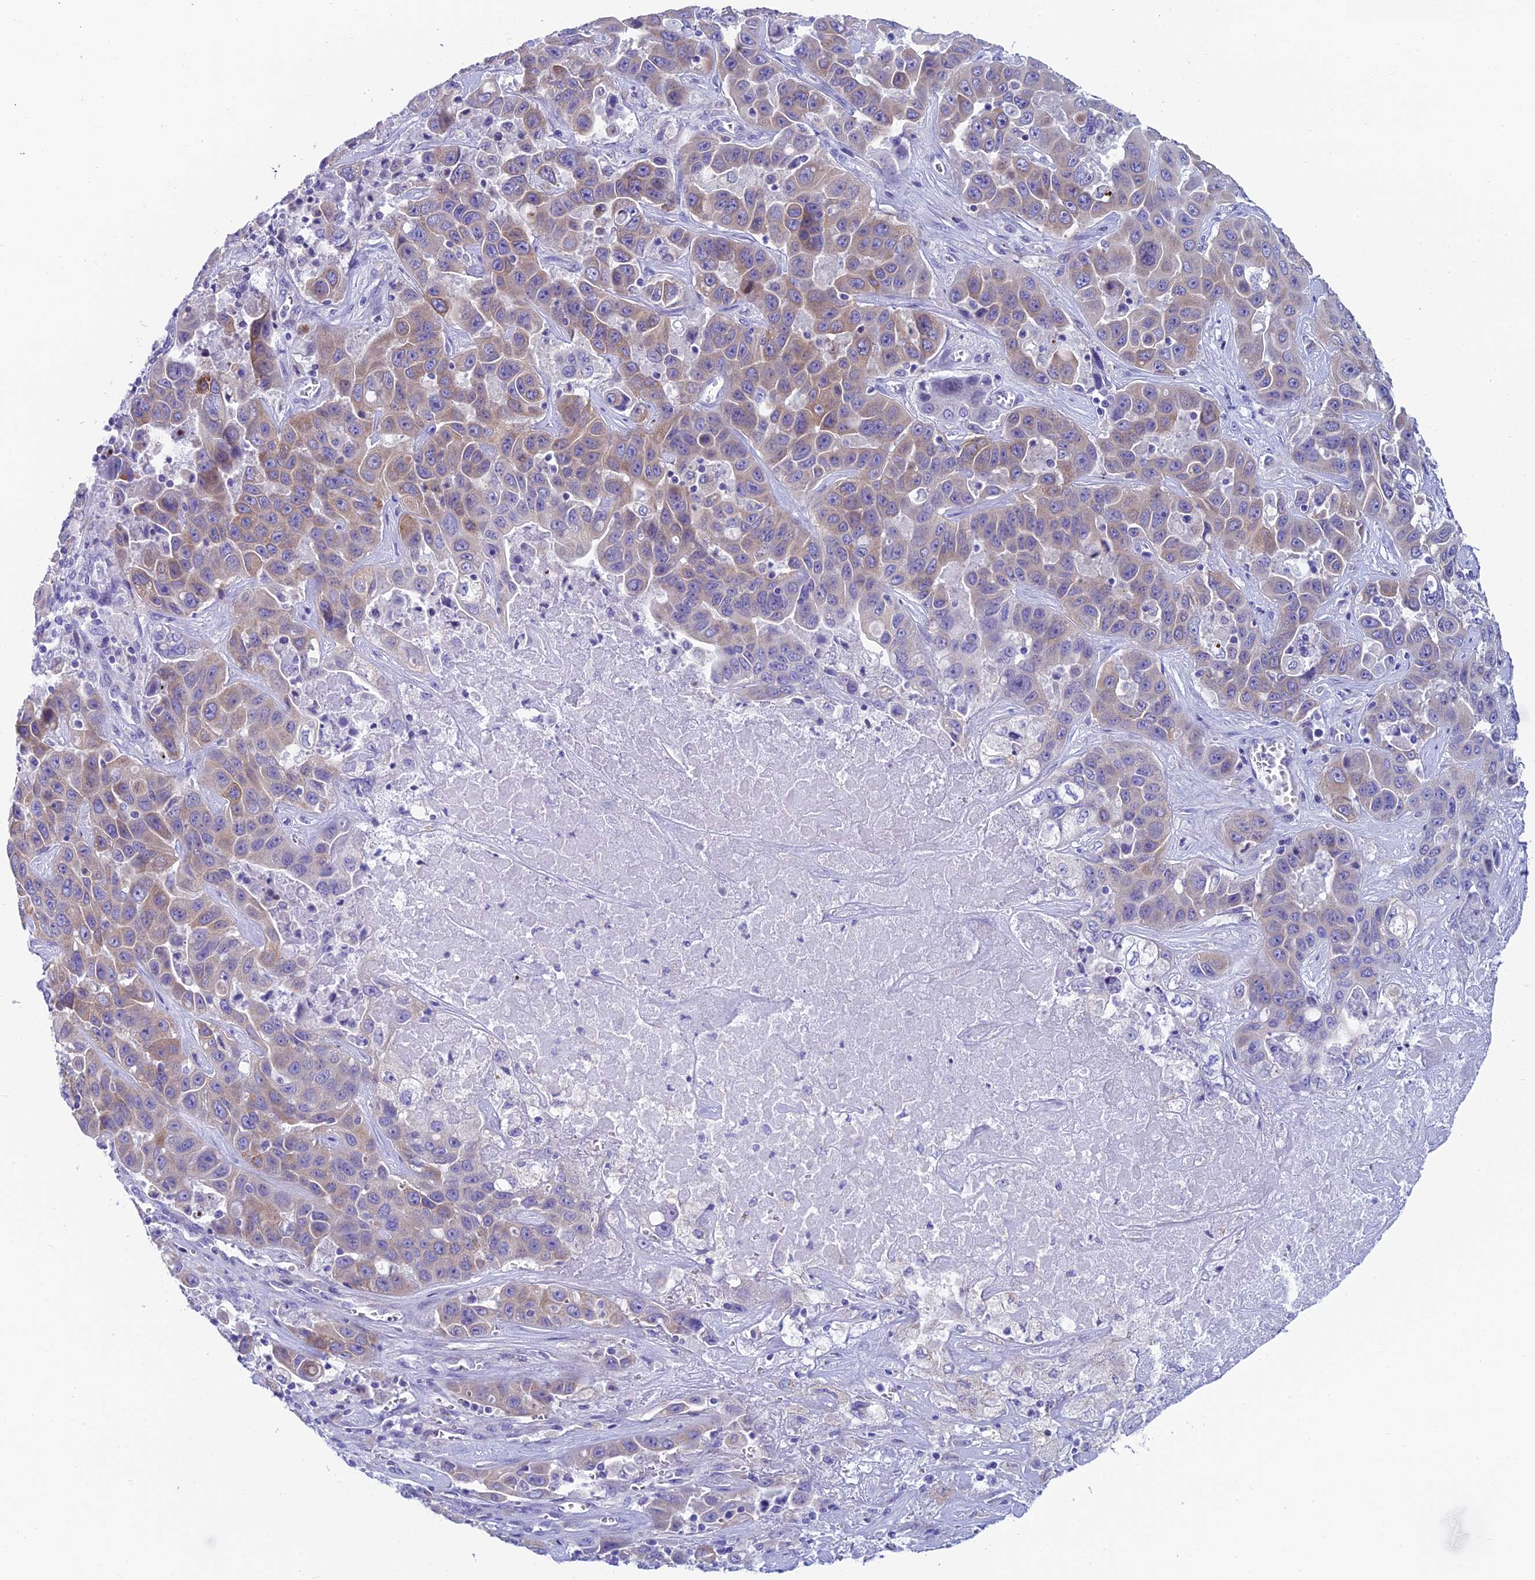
{"staining": {"intensity": "weak", "quantity": "25%-75%", "location": "cytoplasmic/membranous"}, "tissue": "liver cancer", "cell_type": "Tumor cells", "image_type": "cancer", "snomed": [{"axis": "morphology", "description": "Cholangiocarcinoma"}, {"axis": "topography", "description": "Liver"}], "caption": "Immunohistochemistry image of liver cancer stained for a protein (brown), which demonstrates low levels of weak cytoplasmic/membranous expression in approximately 25%-75% of tumor cells.", "gene": "REEP4", "patient": {"sex": "female", "age": 52}}